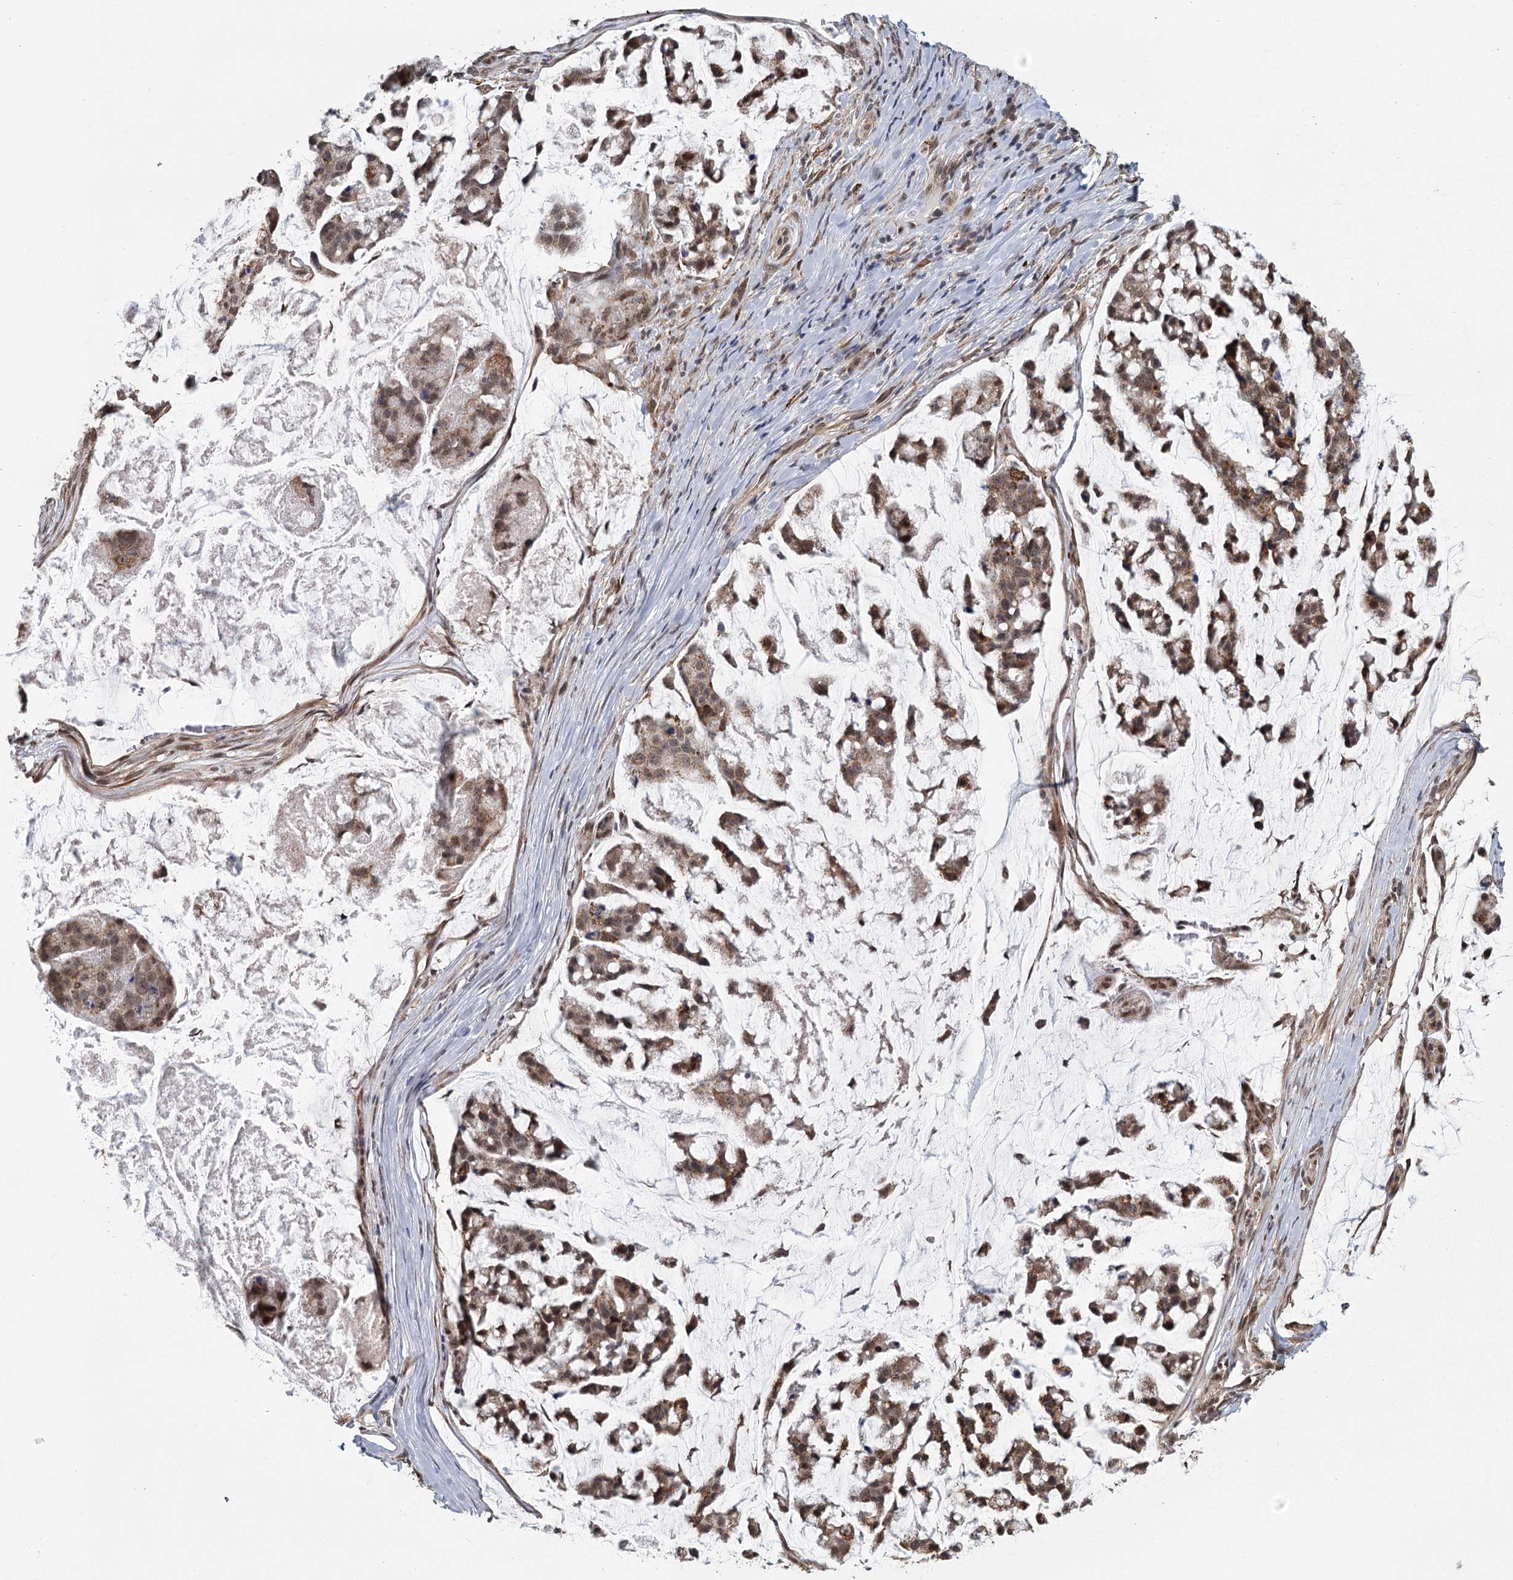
{"staining": {"intensity": "moderate", "quantity": ">75%", "location": "cytoplasmic/membranous,nuclear"}, "tissue": "stomach cancer", "cell_type": "Tumor cells", "image_type": "cancer", "snomed": [{"axis": "morphology", "description": "Adenocarcinoma, NOS"}, {"axis": "topography", "description": "Stomach, lower"}], "caption": "Human adenocarcinoma (stomach) stained for a protein (brown) reveals moderate cytoplasmic/membranous and nuclear positive staining in approximately >75% of tumor cells.", "gene": "ZCCHC24", "patient": {"sex": "male", "age": 67}}